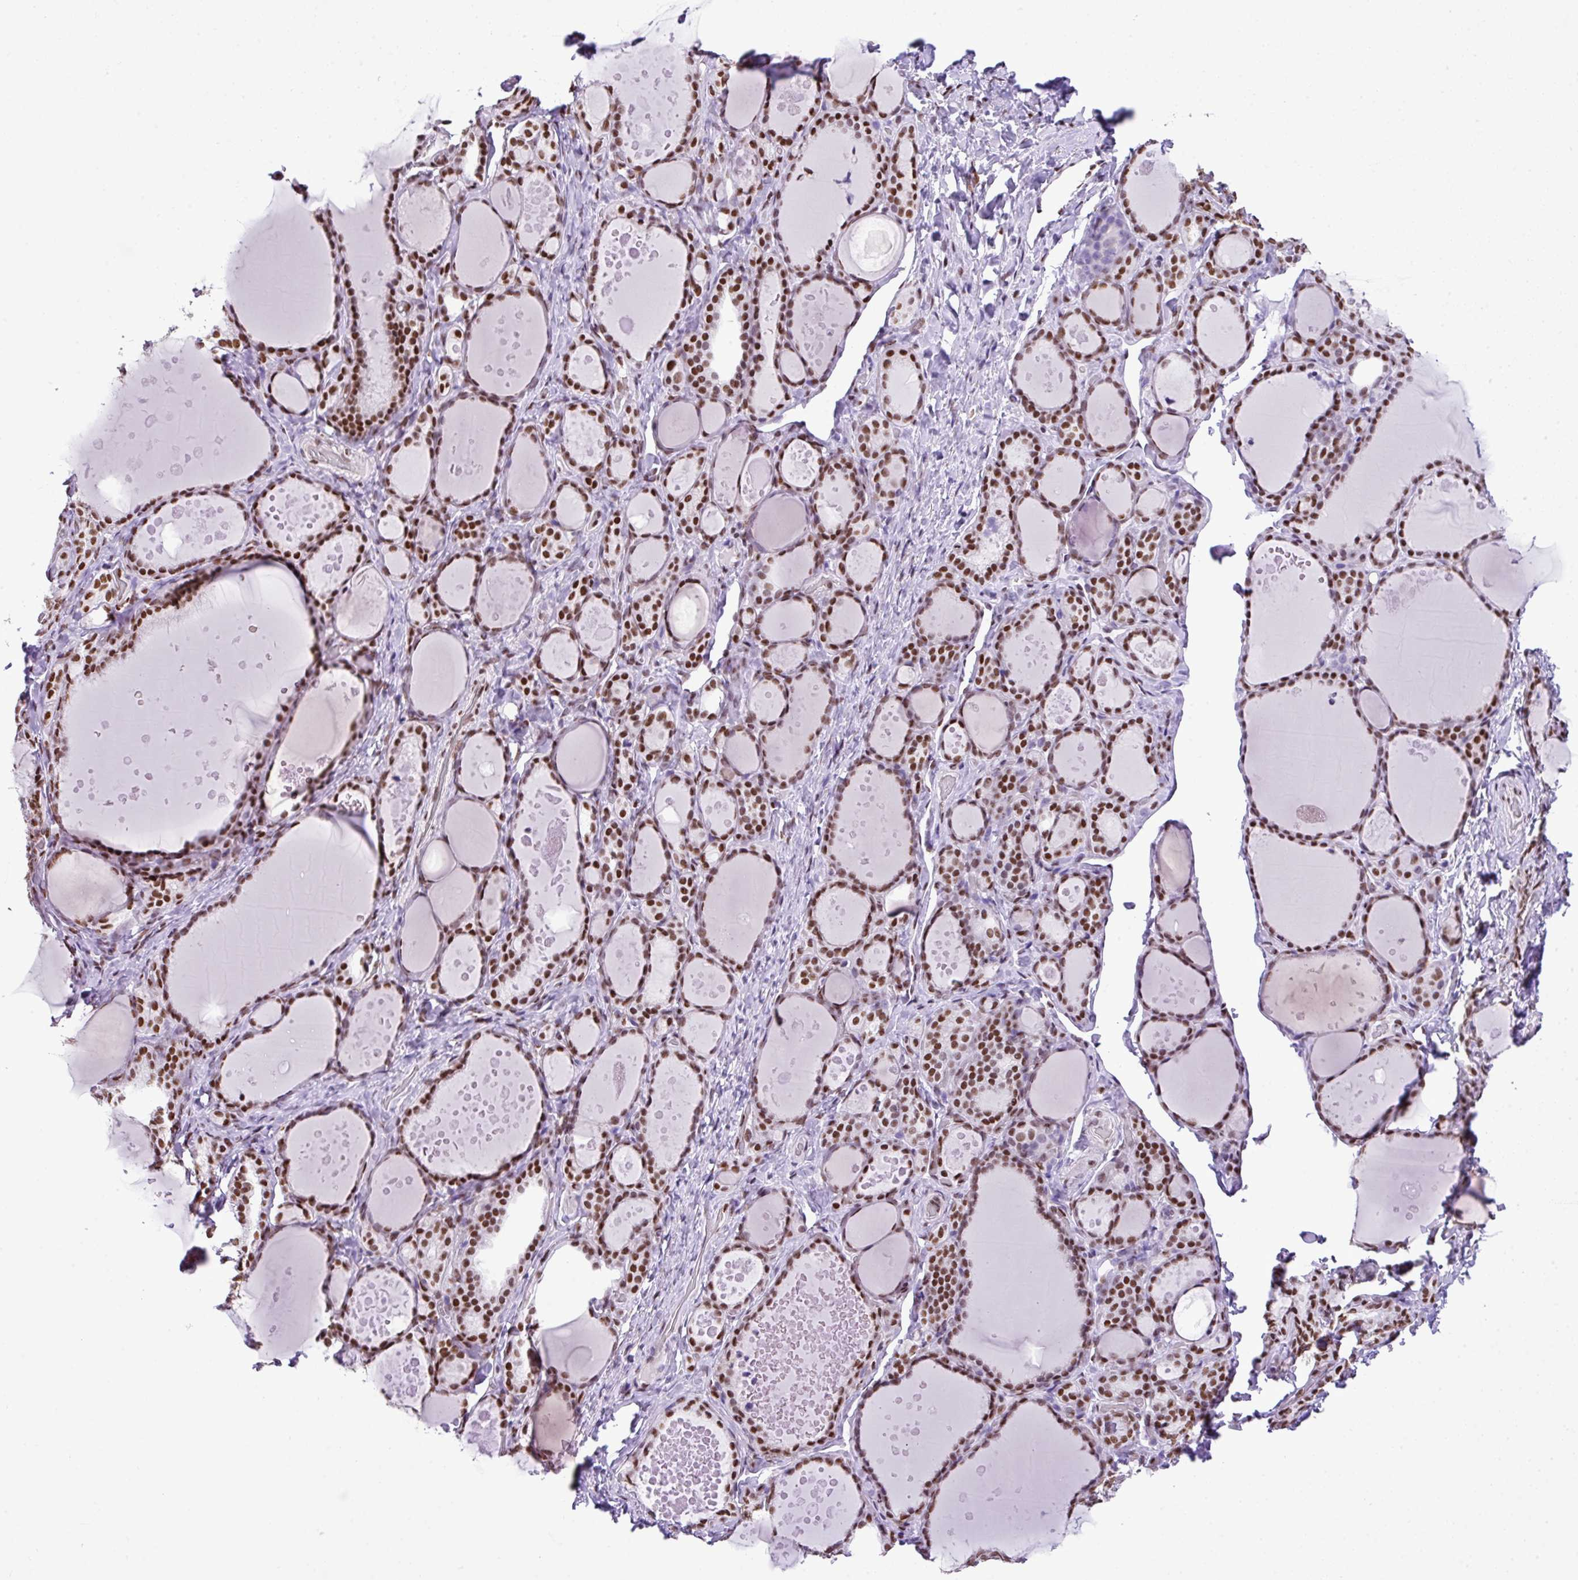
{"staining": {"intensity": "moderate", "quantity": ">75%", "location": "nuclear"}, "tissue": "thyroid gland", "cell_type": "Glandular cells", "image_type": "normal", "snomed": [{"axis": "morphology", "description": "Normal tissue, NOS"}, {"axis": "topography", "description": "Thyroid gland"}], "caption": "Protein positivity by IHC reveals moderate nuclear staining in about >75% of glandular cells in benign thyroid gland.", "gene": "RARG", "patient": {"sex": "female", "age": 46}}